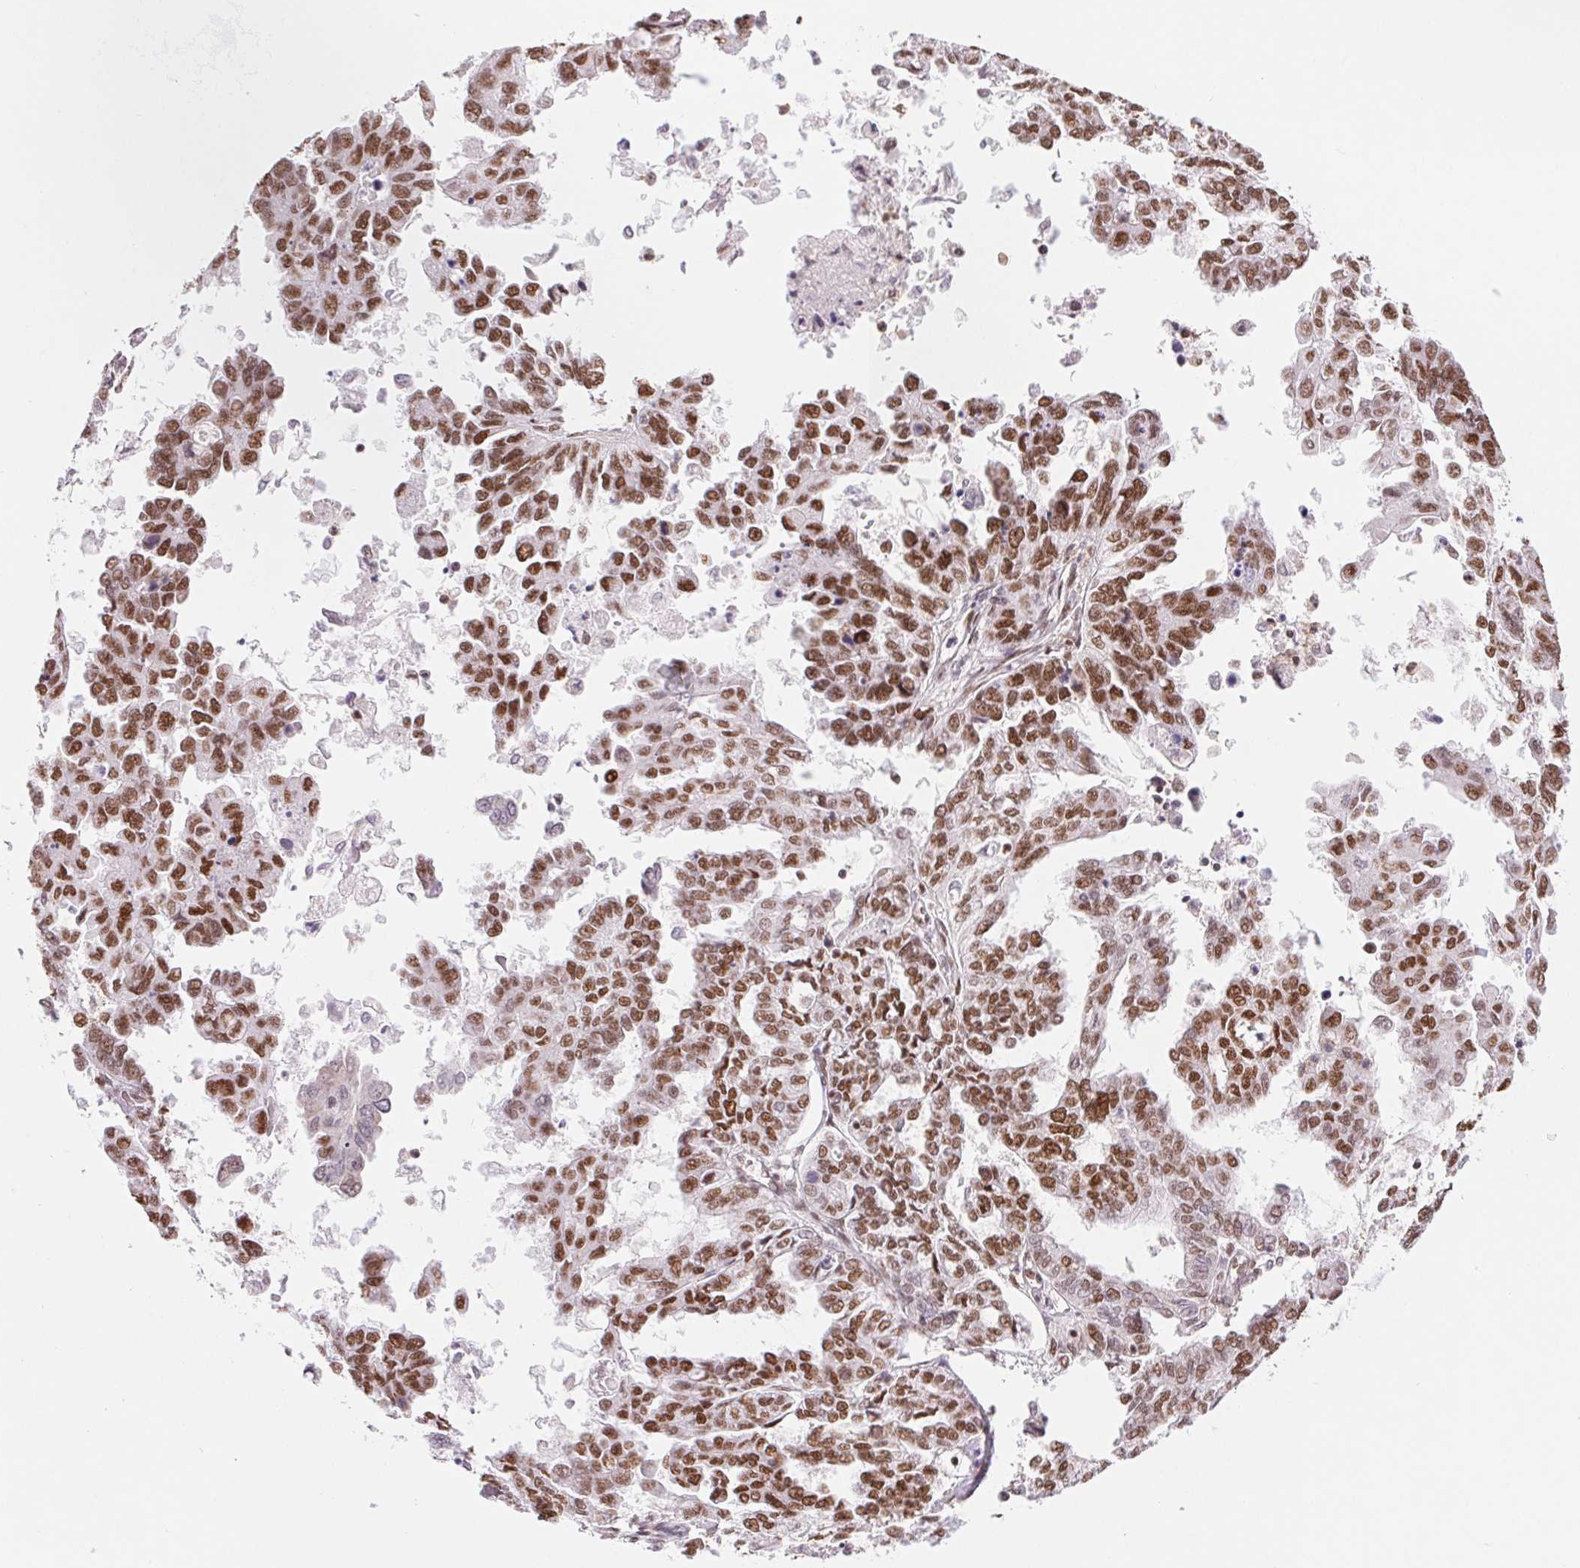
{"staining": {"intensity": "moderate", "quantity": ">75%", "location": "nuclear"}, "tissue": "ovarian cancer", "cell_type": "Tumor cells", "image_type": "cancer", "snomed": [{"axis": "morphology", "description": "Cystadenocarcinoma, serous, NOS"}, {"axis": "topography", "description": "Ovary"}], "caption": "Immunohistochemical staining of human ovarian cancer exhibits medium levels of moderate nuclear staining in about >75% of tumor cells.", "gene": "SREK1", "patient": {"sex": "female", "age": 53}}